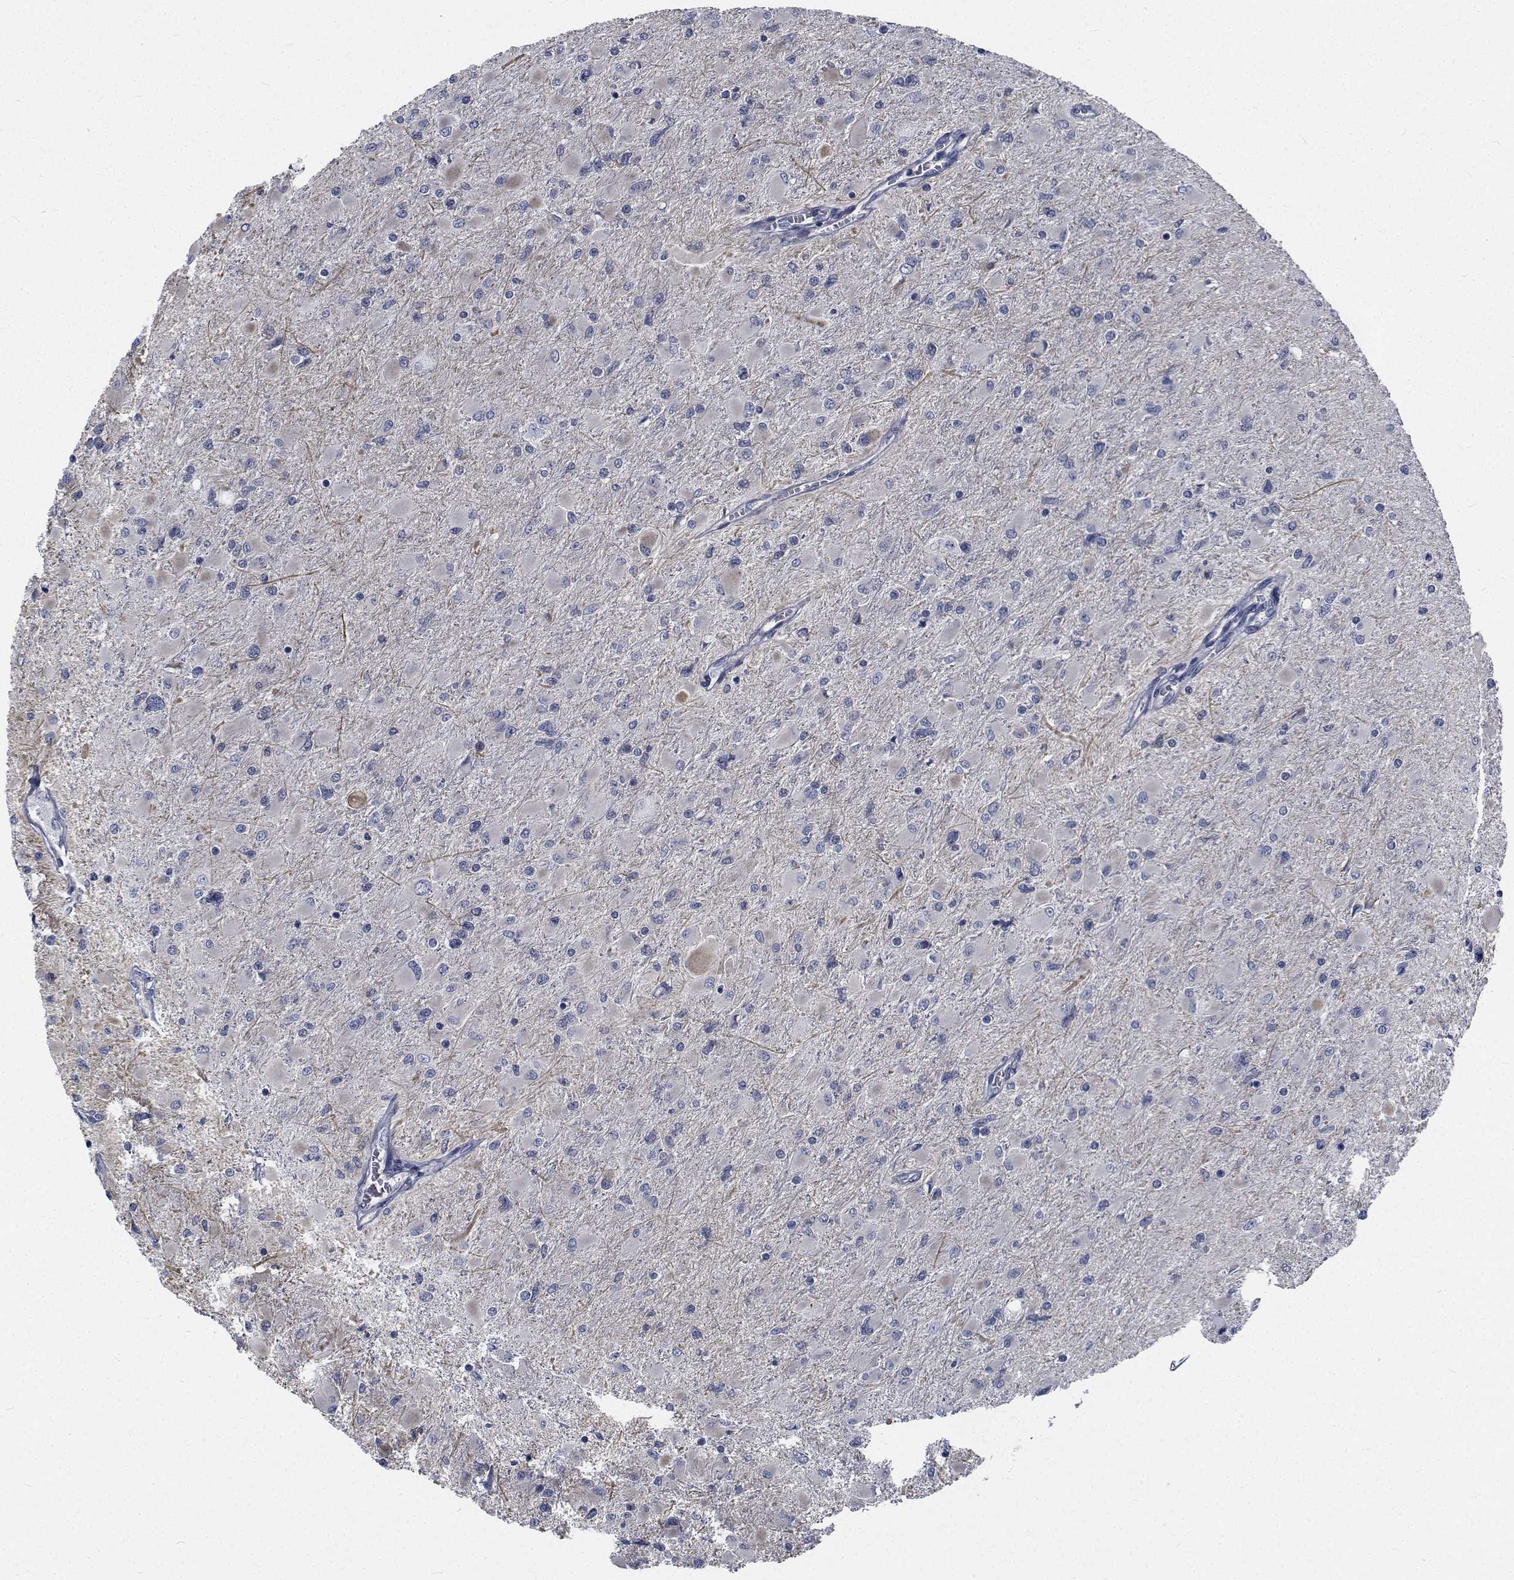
{"staining": {"intensity": "negative", "quantity": "none", "location": "none"}, "tissue": "glioma", "cell_type": "Tumor cells", "image_type": "cancer", "snomed": [{"axis": "morphology", "description": "Glioma, malignant, High grade"}, {"axis": "topography", "description": "Cerebral cortex"}], "caption": "Immunohistochemistry (IHC) micrograph of neoplastic tissue: human glioma stained with DAB (3,3'-diaminobenzidine) displays no significant protein expression in tumor cells.", "gene": "TTBK1", "patient": {"sex": "female", "age": 36}}